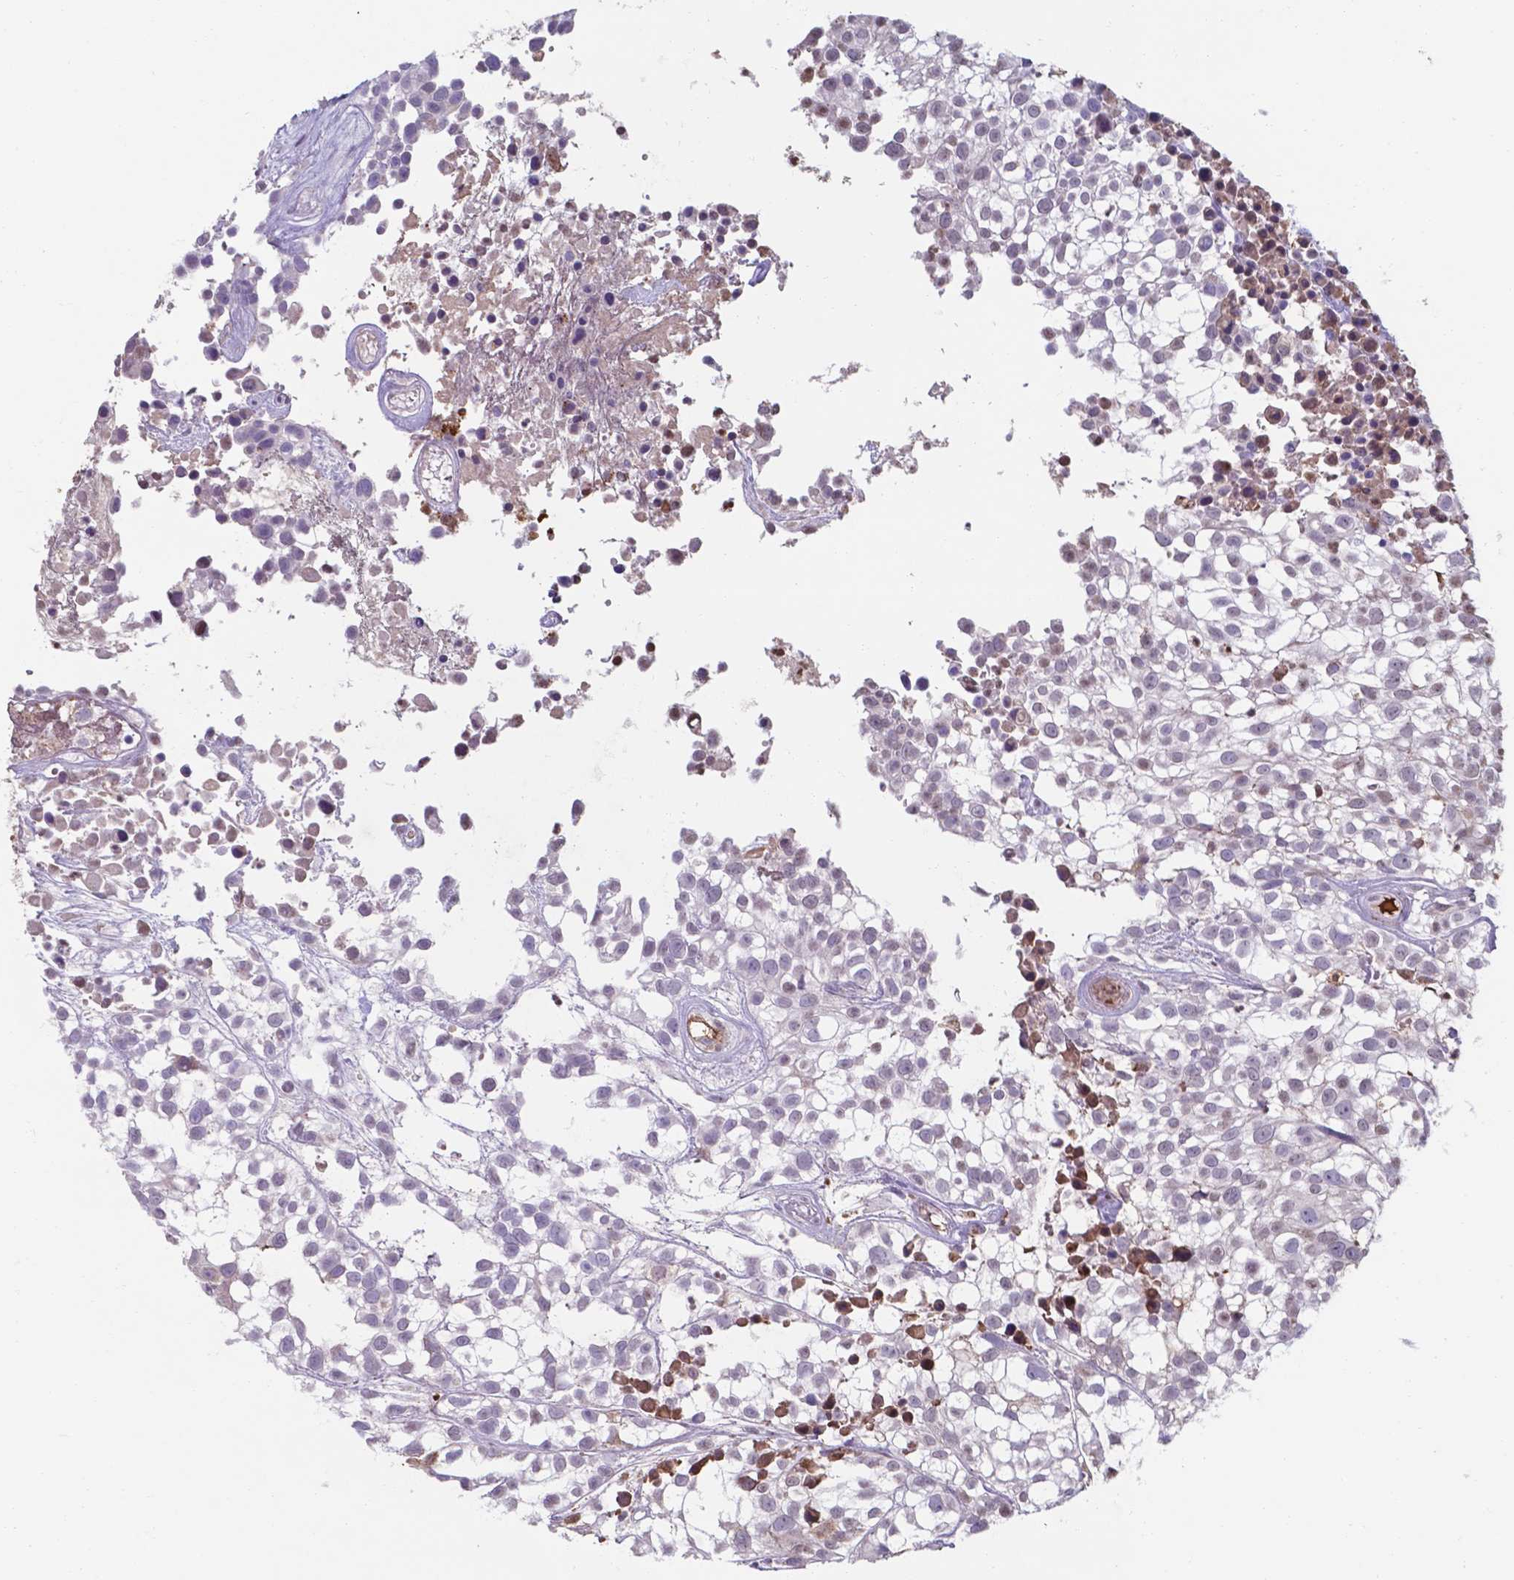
{"staining": {"intensity": "moderate", "quantity": "25%-75%", "location": "cytoplasmic/membranous"}, "tissue": "urothelial cancer", "cell_type": "Tumor cells", "image_type": "cancer", "snomed": [{"axis": "morphology", "description": "Urothelial carcinoma, High grade"}, {"axis": "topography", "description": "Urinary bladder"}], "caption": "IHC (DAB (3,3'-diaminobenzidine)) staining of high-grade urothelial carcinoma reveals moderate cytoplasmic/membranous protein staining in approximately 25%-75% of tumor cells.", "gene": "SERPINA1", "patient": {"sex": "male", "age": 56}}